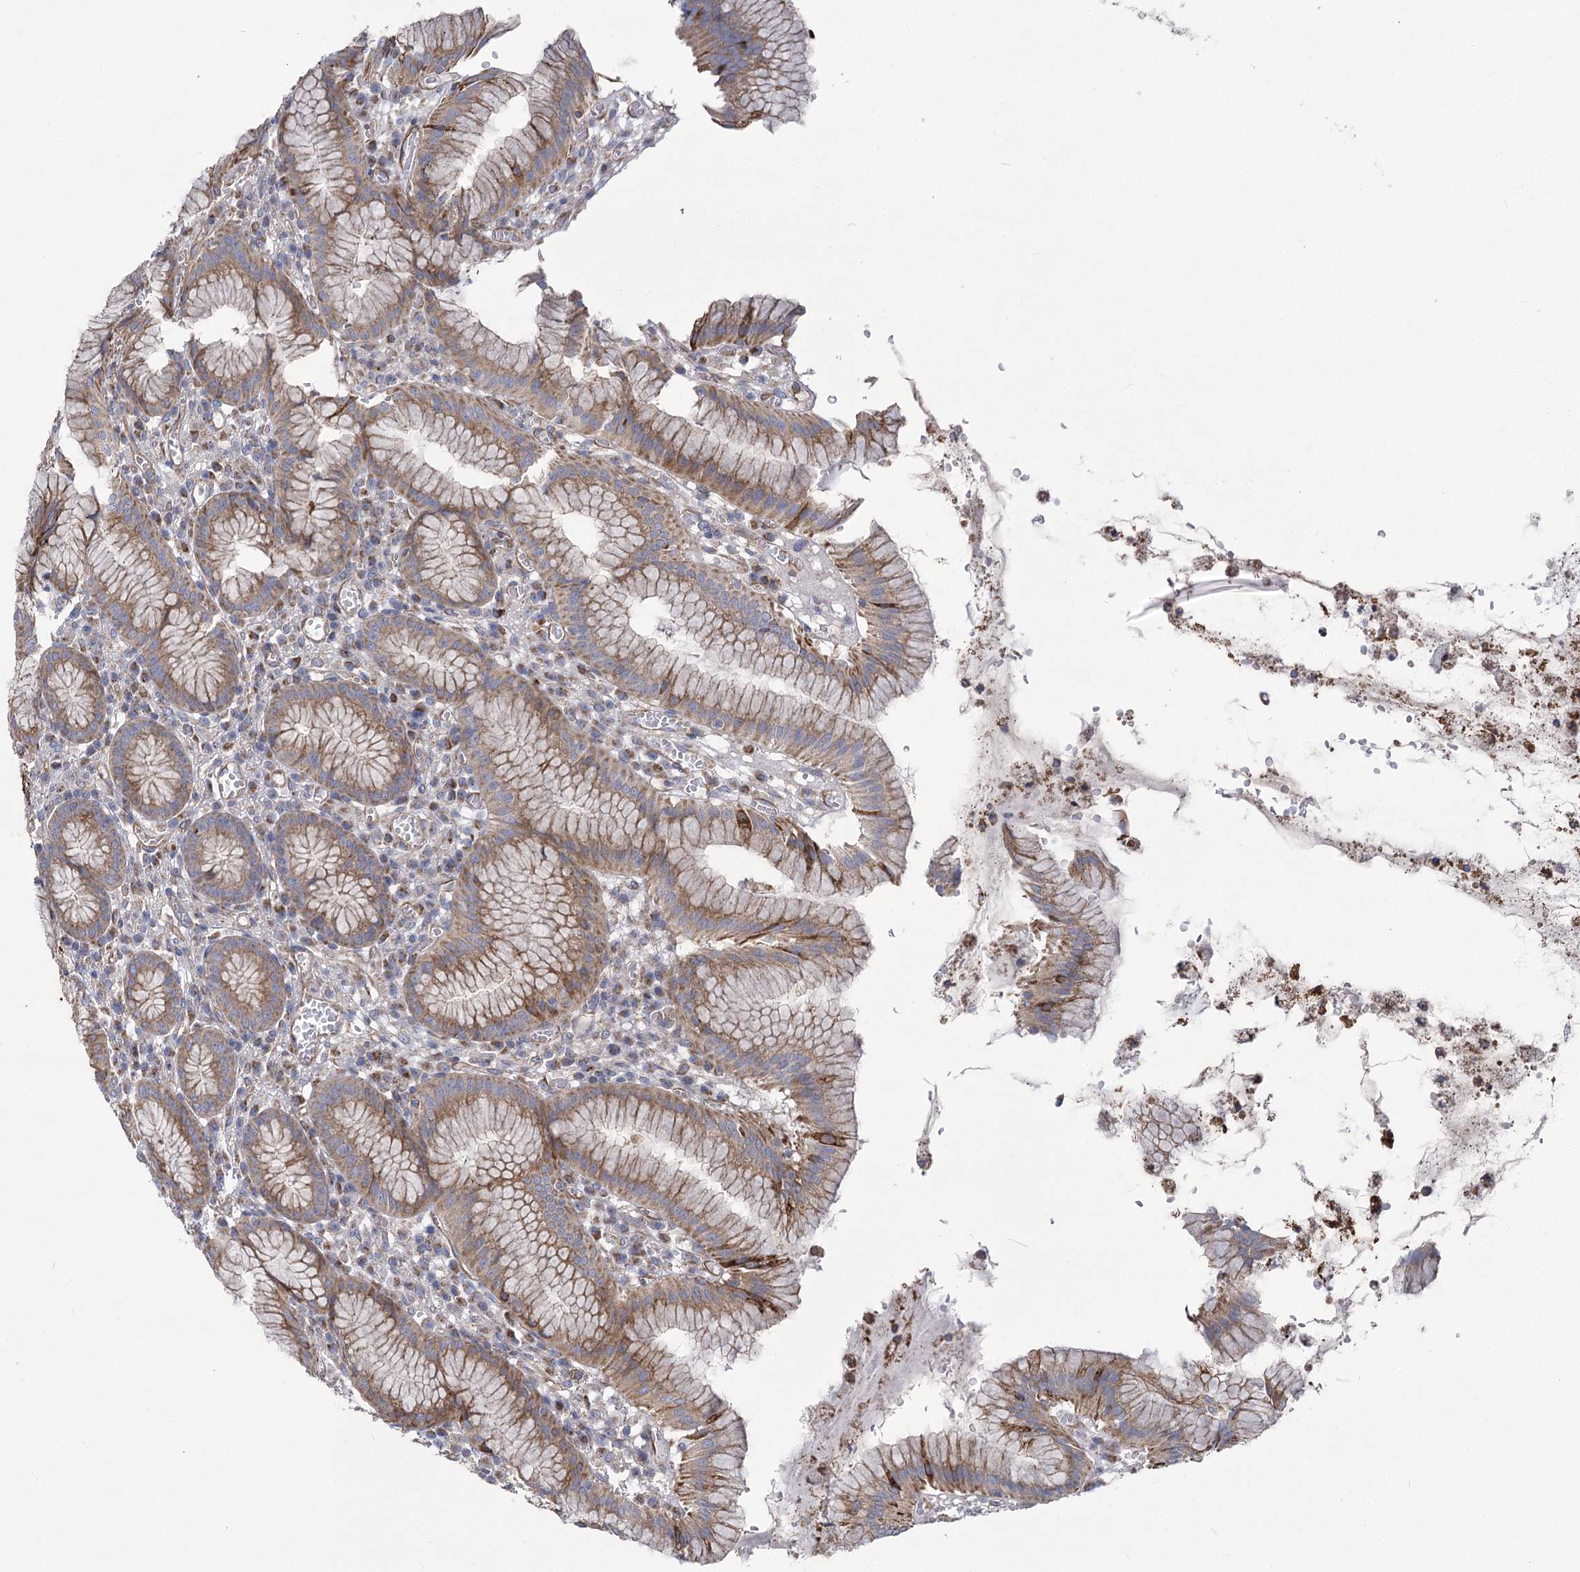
{"staining": {"intensity": "moderate", "quantity": ">75%", "location": "cytoplasmic/membranous"}, "tissue": "stomach", "cell_type": "Glandular cells", "image_type": "normal", "snomed": [{"axis": "morphology", "description": "Normal tissue, NOS"}, {"axis": "topography", "description": "Stomach"}], "caption": "Glandular cells exhibit moderate cytoplasmic/membranous expression in about >75% of cells in benign stomach. The staining was performed using DAB, with brown indicating positive protein expression. Nuclei are stained blue with hematoxylin.", "gene": "RMDN2", "patient": {"sex": "male", "age": 55}}